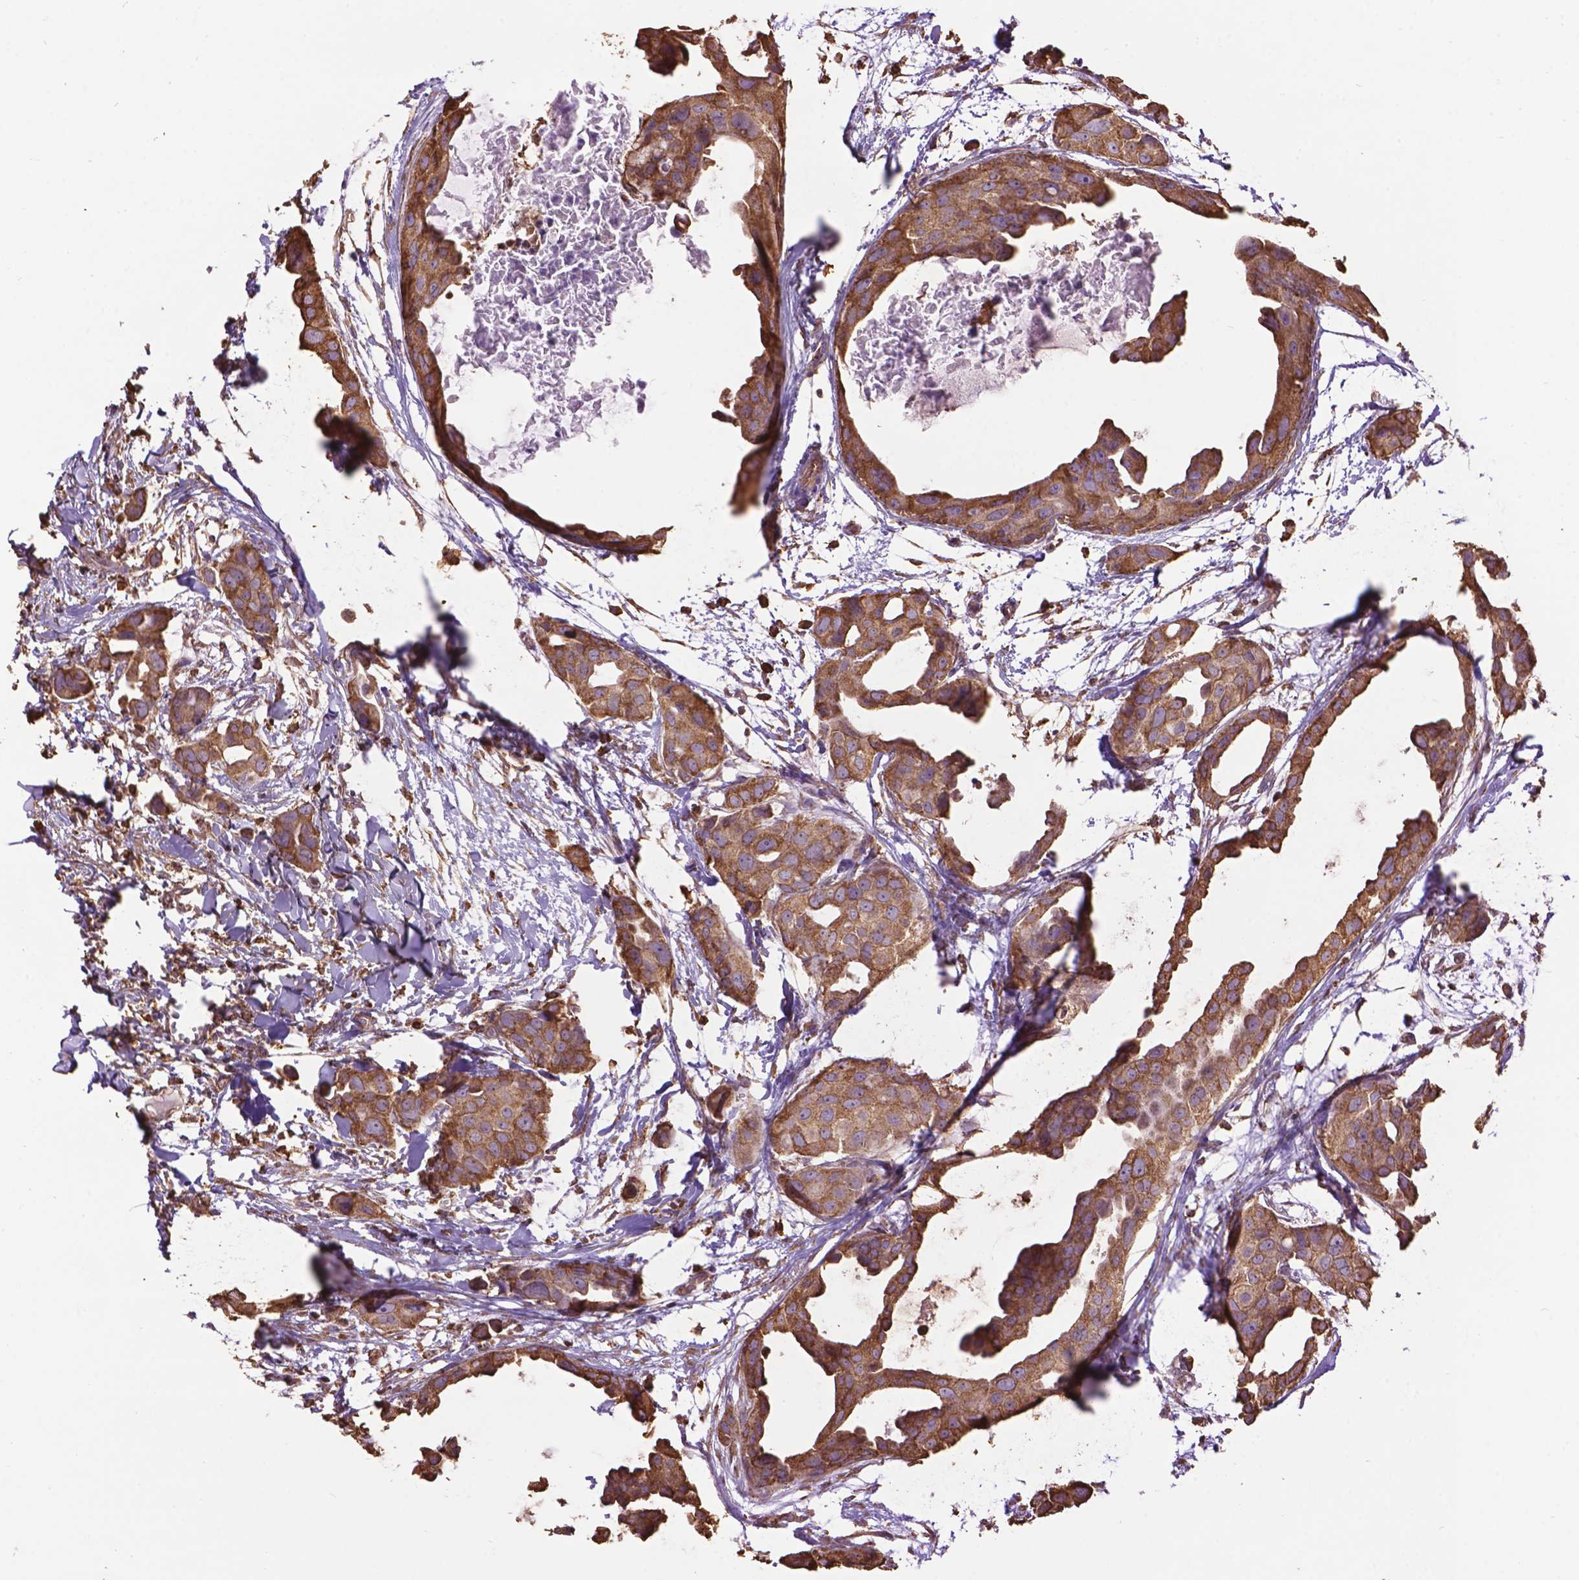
{"staining": {"intensity": "moderate", "quantity": ">75%", "location": "cytoplasmic/membranous"}, "tissue": "breast cancer", "cell_type": "Tumor cells", "image_type": "cancer", "snomed": [{"axis": "morphology", "description": "Duct carcinoma"}, {"axis": "topography", "description": "Breast"}], "caption": "Breast cancer (invasive ductal carcinoma) stained with a protein marker reveals moderate staining in tumor cells.", "gene": "PPP2R5E", "patient": {"sex": "female", "age": 38}}